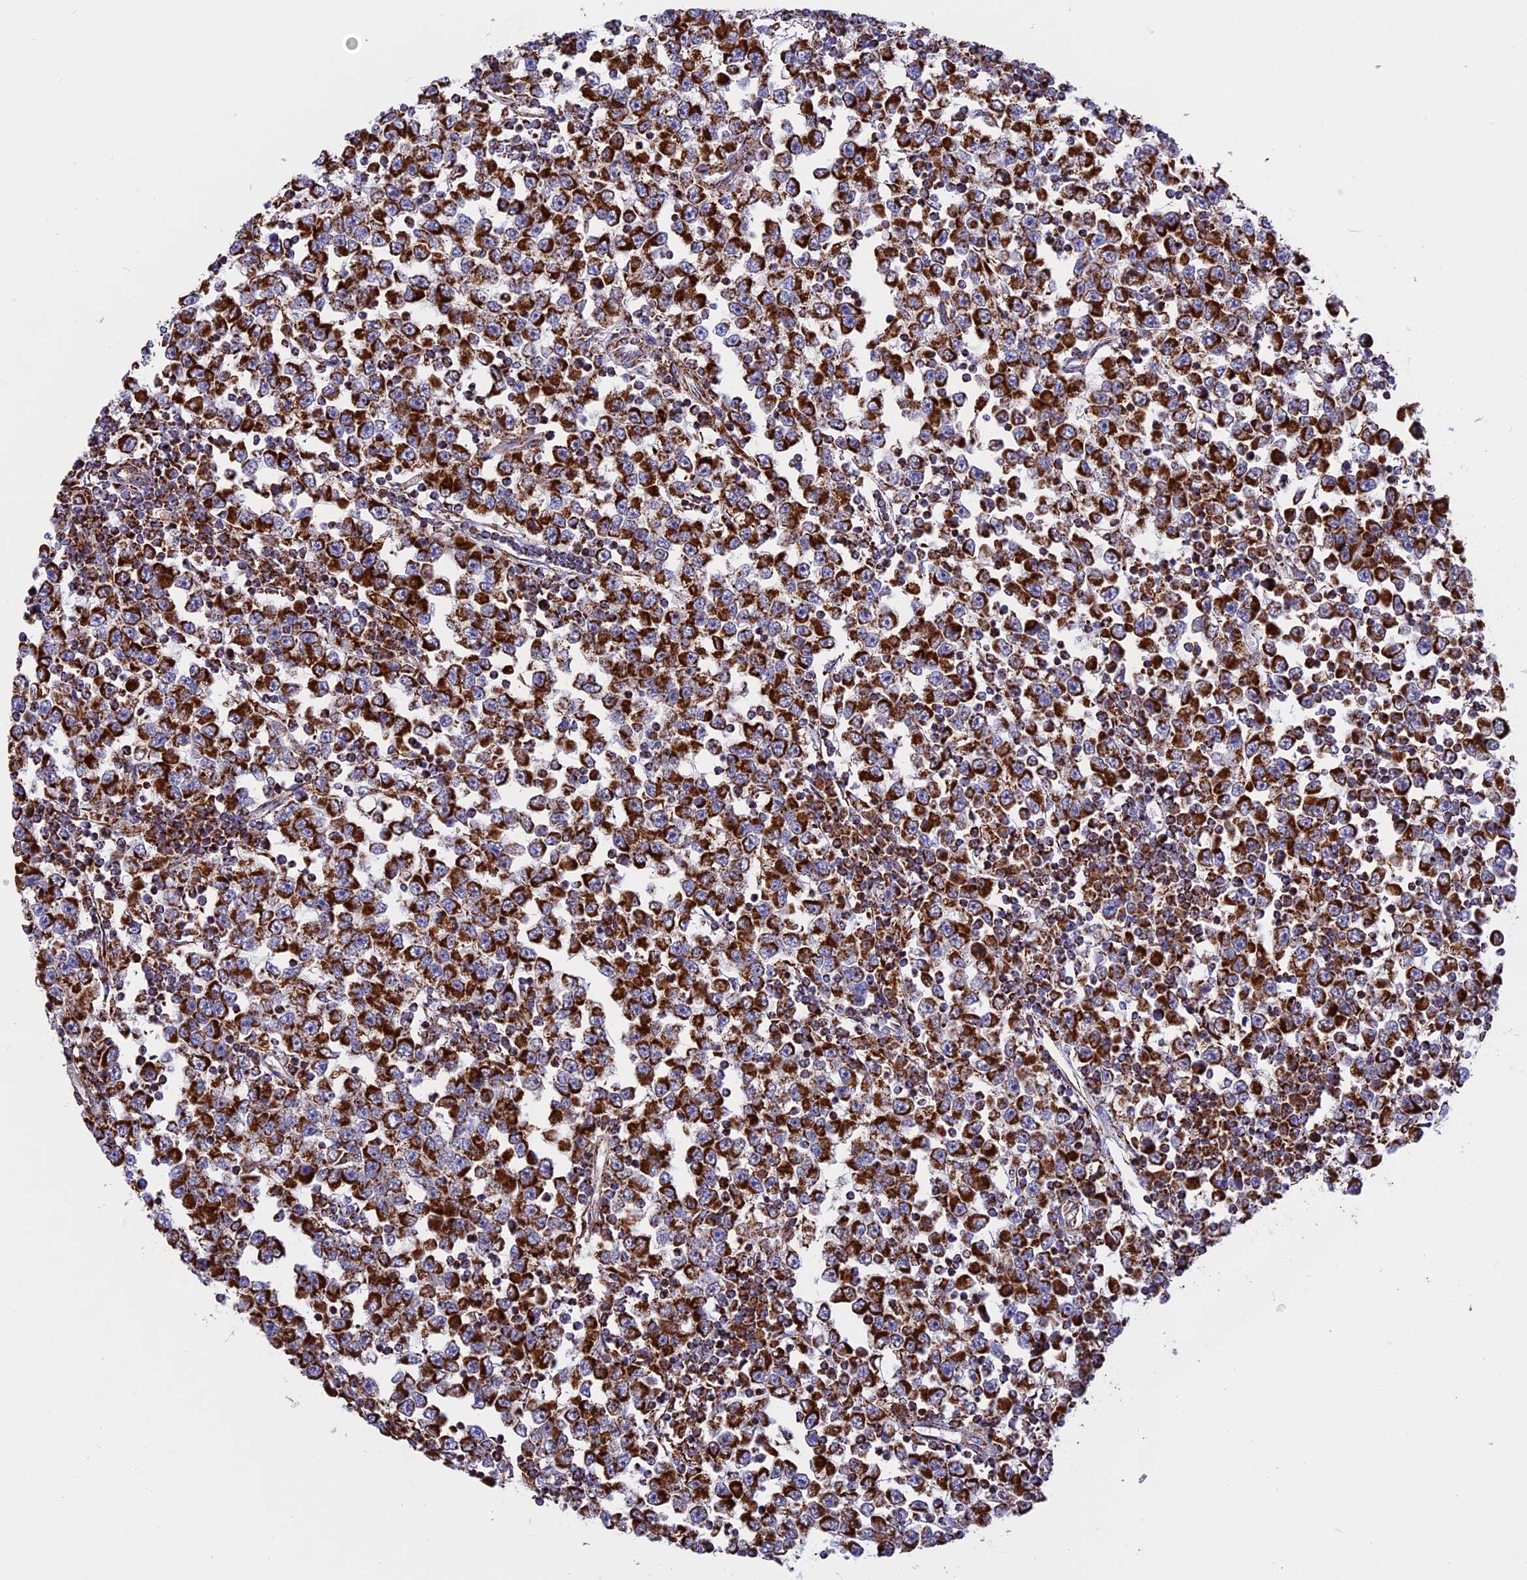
{"staining": {"intensity": "strong", "quantity": ">75%", "location": "cytoplasmic/membranous"}, "tissue": "testis cancer", "cell_type": "Tumor cells", "image_type": "cancer", "snomed": [{"axis": "morphology", "description": "Seminoma, NOS"}, {"axis": "topography", "description": "Testis"}], "caption": "IHC (DAB) staining of human testis cancer (seminoma) displays strong cytoplasmic/membranous protein expression in about >75% of tumor cells.", "gene": "UQCRB", "patient": {"sex": "male", "age": 65}}